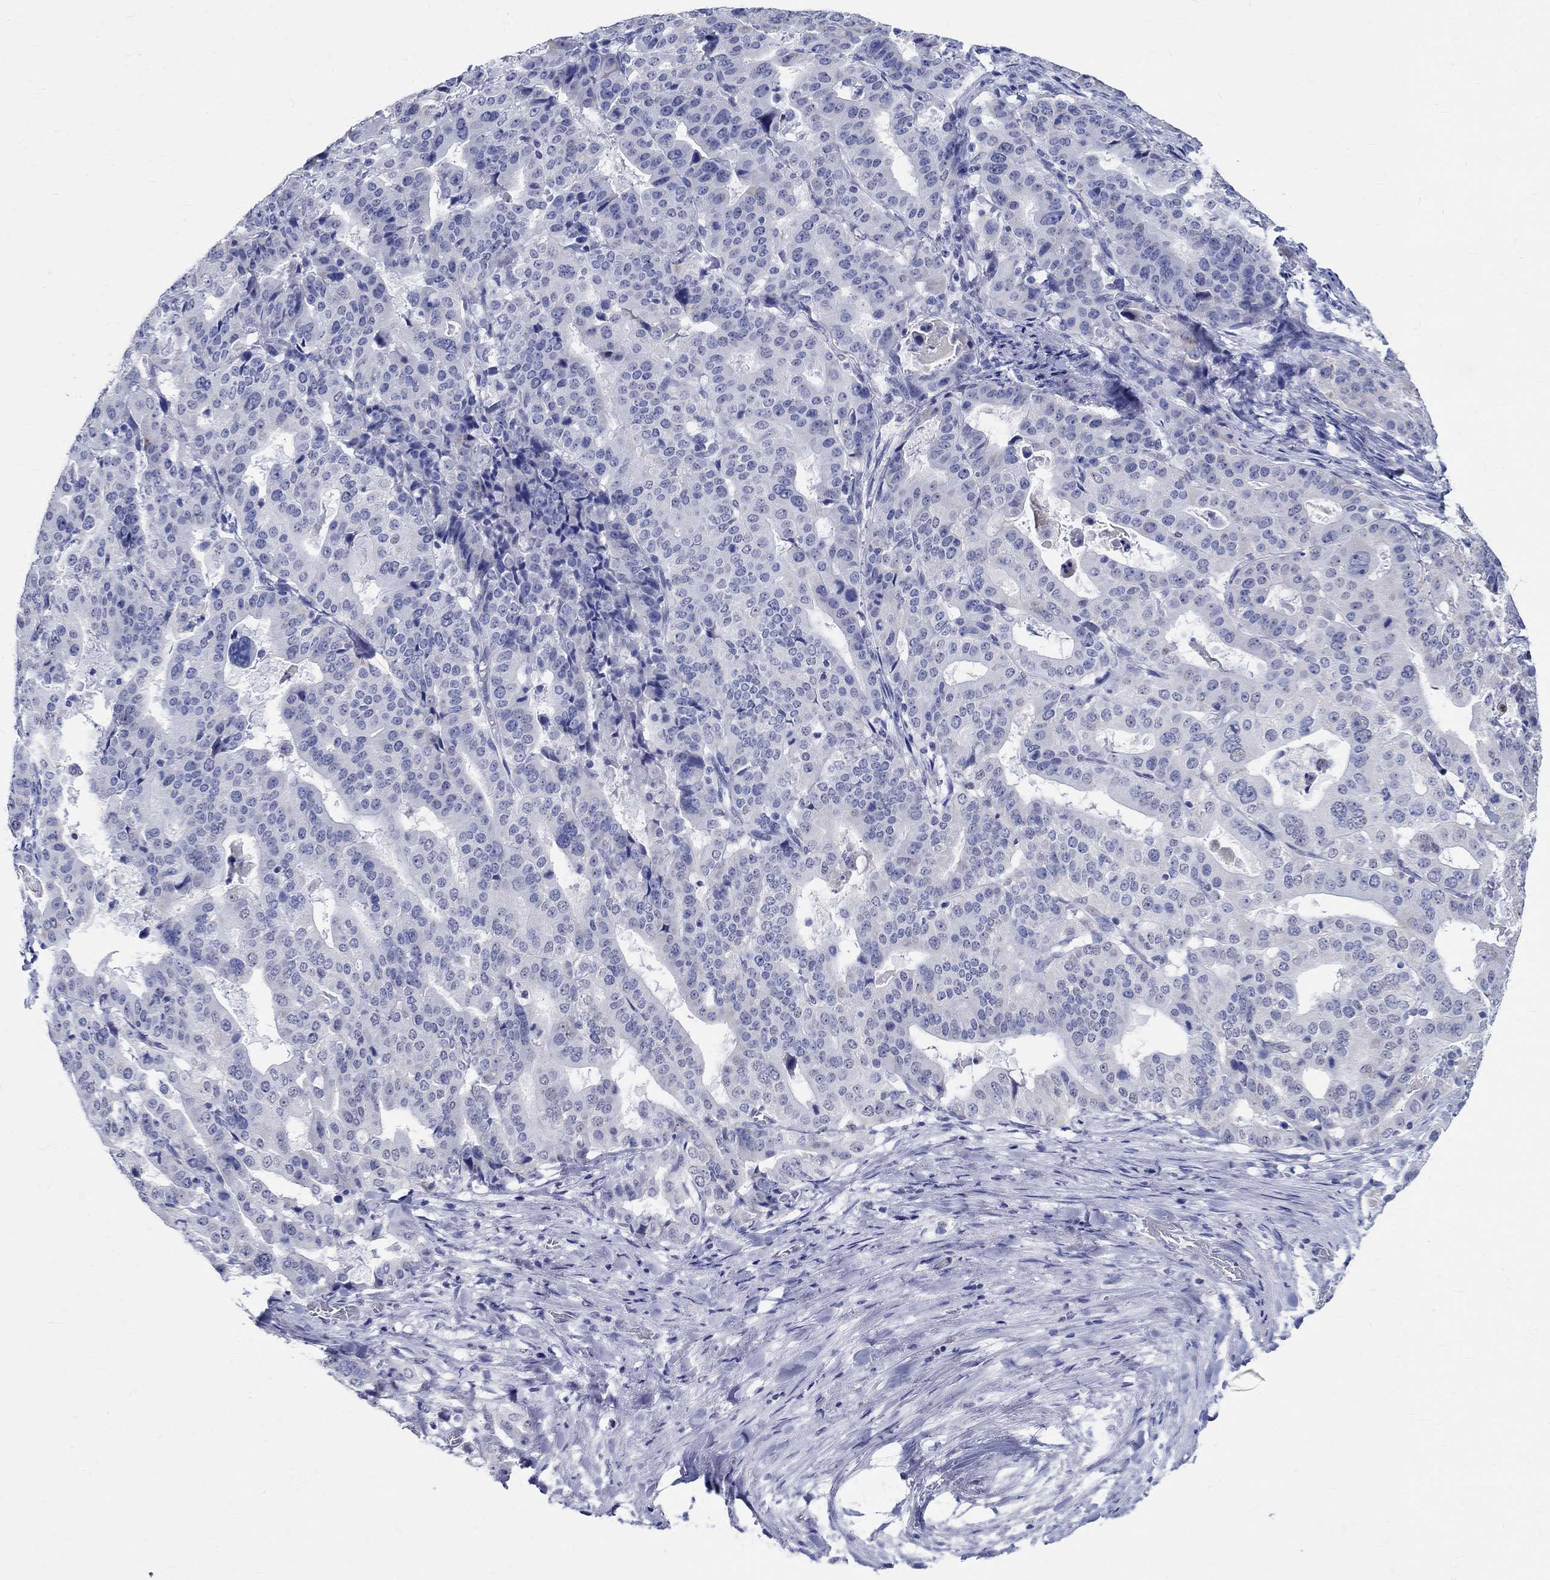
{"staining": {"intensity": "negative", "quantity": "none", "location": "none"}, "tissue": "stomach cancer", "cell_type": "Tumor cells", "image_type": "cancer", "snomed": [{"axis": "morphology", "description": "Adenocarcinoma, NOS"}, {"axis": "topography", "description": "Stomach"}], "caption": "Image shows no protein expression in tumor cells of stomach cancer tissue.", "gene": "TSPAN16", "patient": {"sex": "male", "age": 48}}